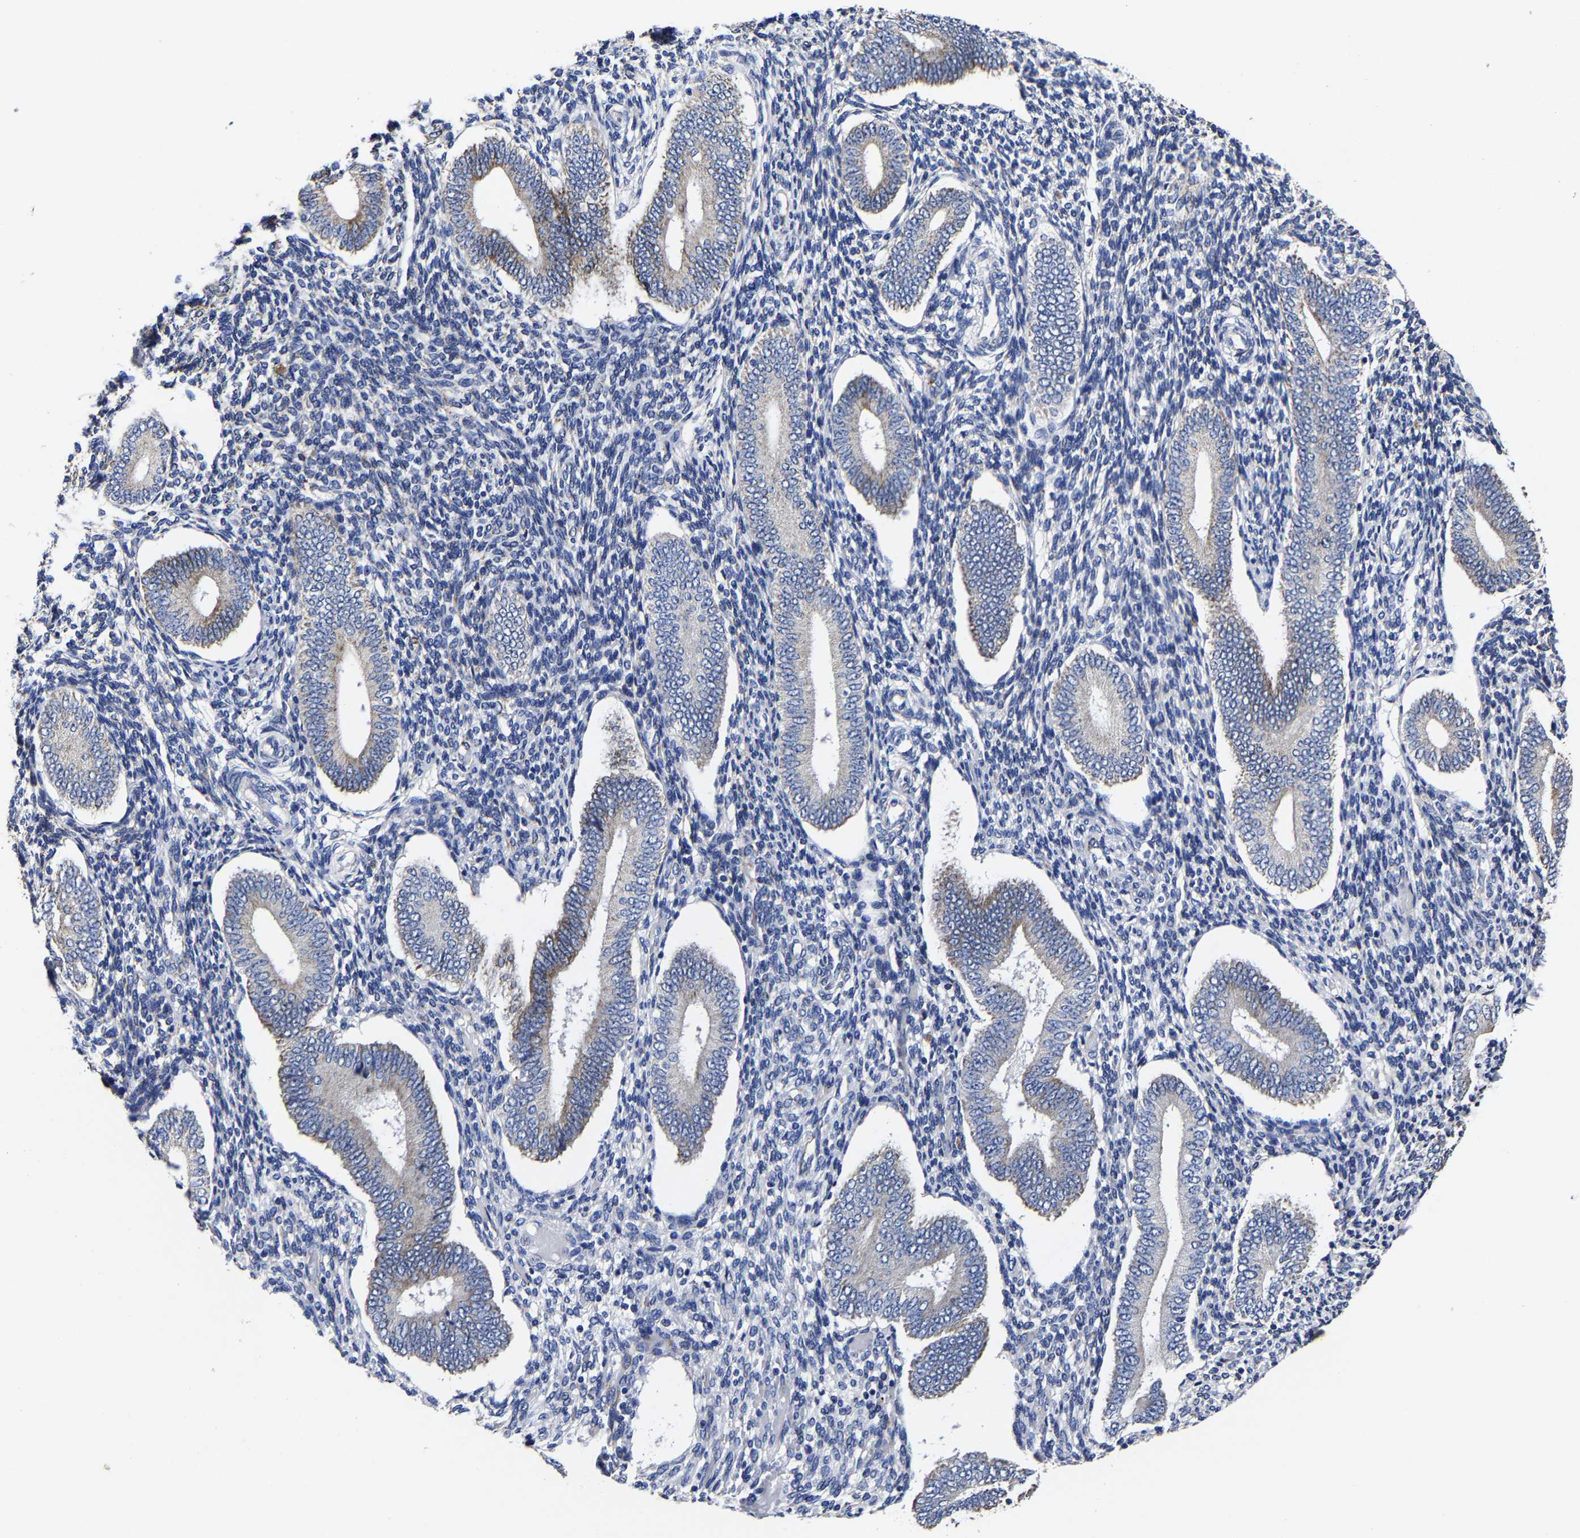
{"staining": {"intensity": "moderate", "quantity": "<25%", "location": "cytoplasmic/membranous"}, "tissue": "endometrium", "cell_type": "Cells in endometrial stroma", "image_type": "normal", "snomed": [{"axis": "morphology", "description": "Normal tissue, NOS"}, {"axis": "topography", "description": "Endometrium"}], "caption": "Immunohistochemical staining of unremarkable endometrium exhibits <25% levels of moderate cytoplasmic/membranous protein expression in approximately <25% of cells in endometrial stroma.", "gene": "AASS", "patient": {"sex": "female", "age": 42}}